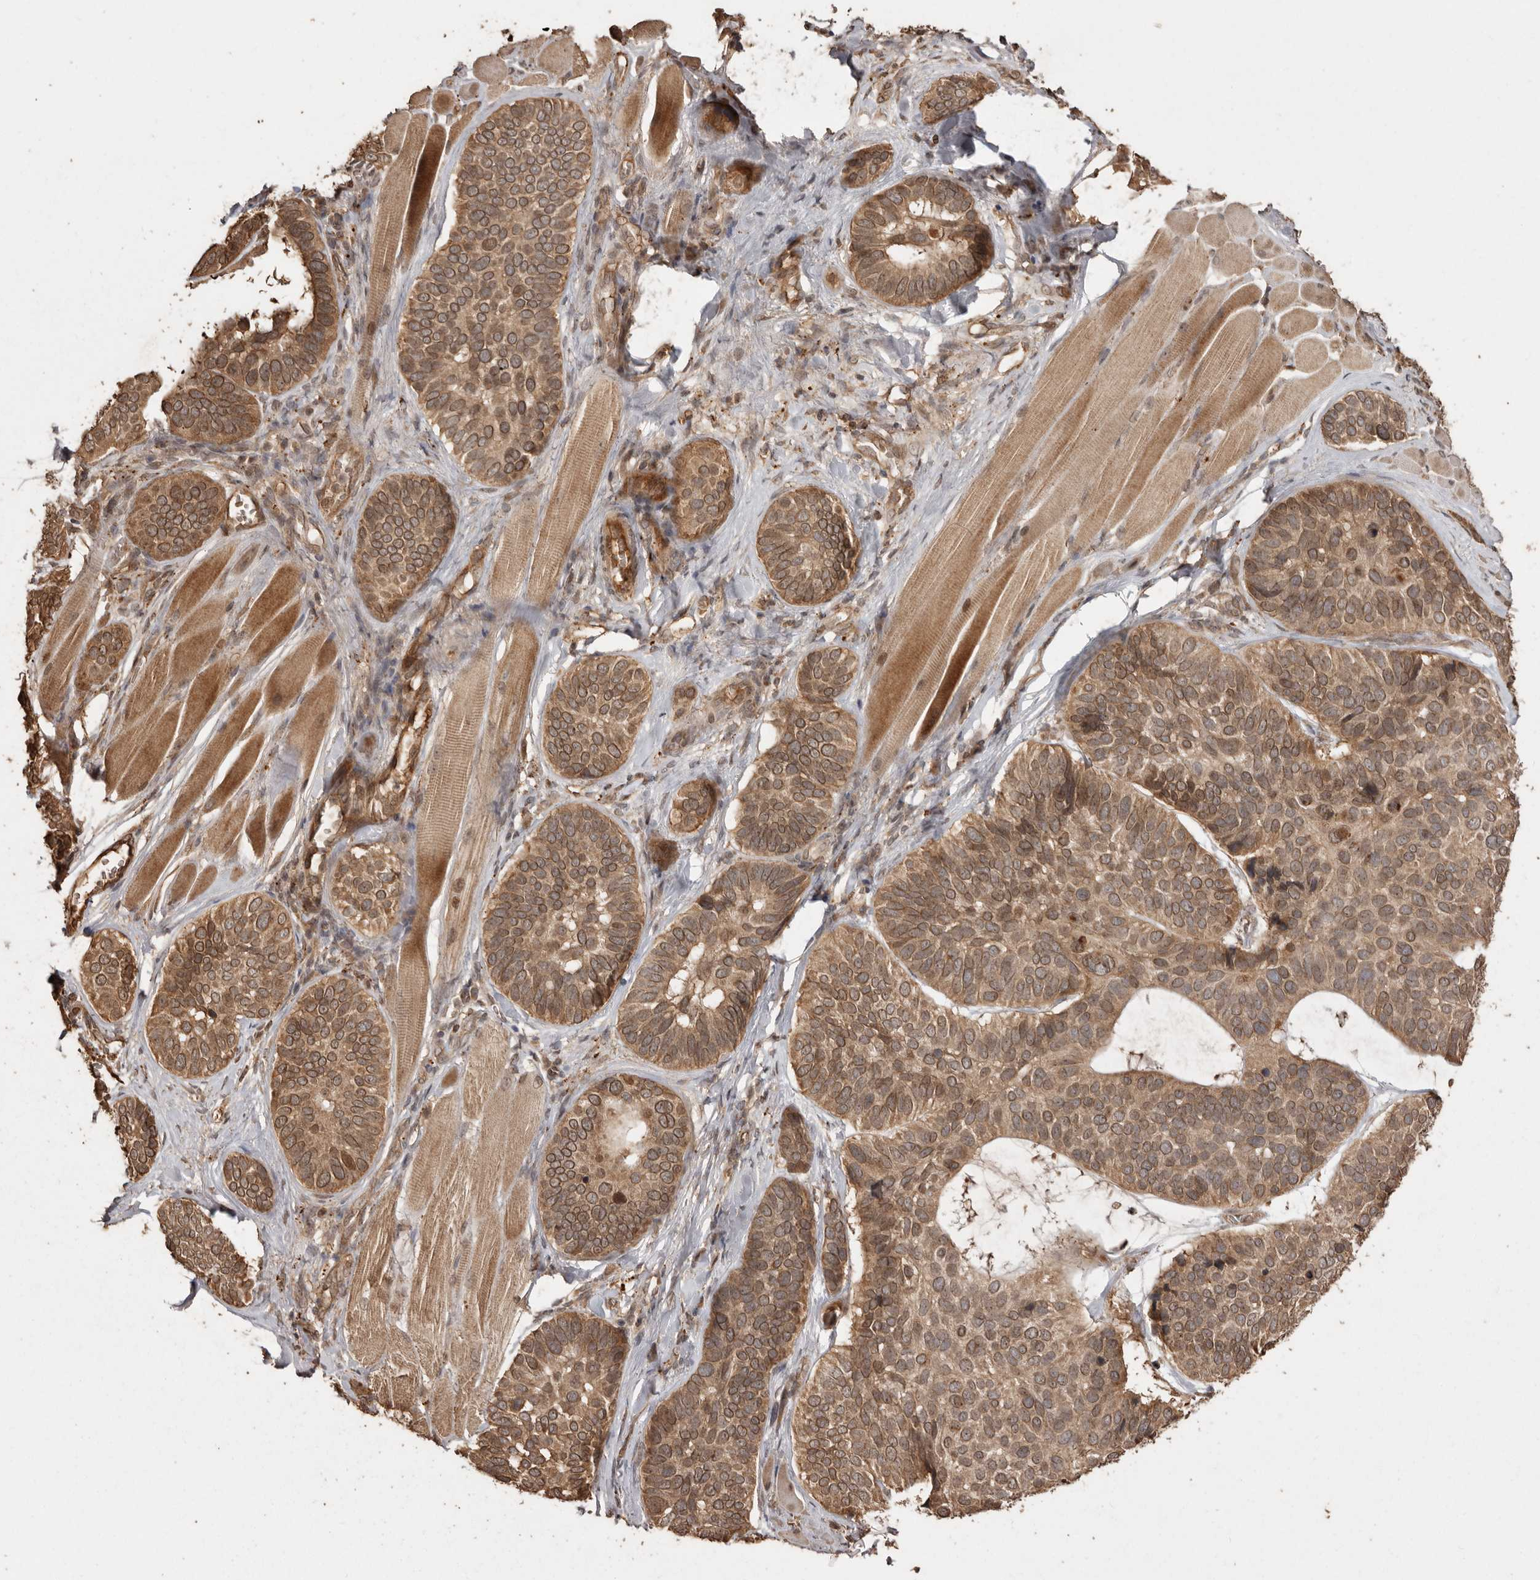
{"staining": {"intensity": "moderate", "quantity": ">75%", "location": "cytoplasmic/membranous,nuclear"}, "tissue": "skin cancer", "cell_type": "Tumor cells", "image_type": "cancer", "snomed": [{"axis": "morphology", "description": "Basal cell carcinoma"}, {"axis": "topography", "description": "Skin"}], "caption": "Protein staining exhibits moderate cytoplasmic/membranous and nuclear staining in approximately >75% of tumor cells in skin cancer (basal cell carcinoma).", "gene": "NUP43", "patient": {"sex": "male", "age": 62}}